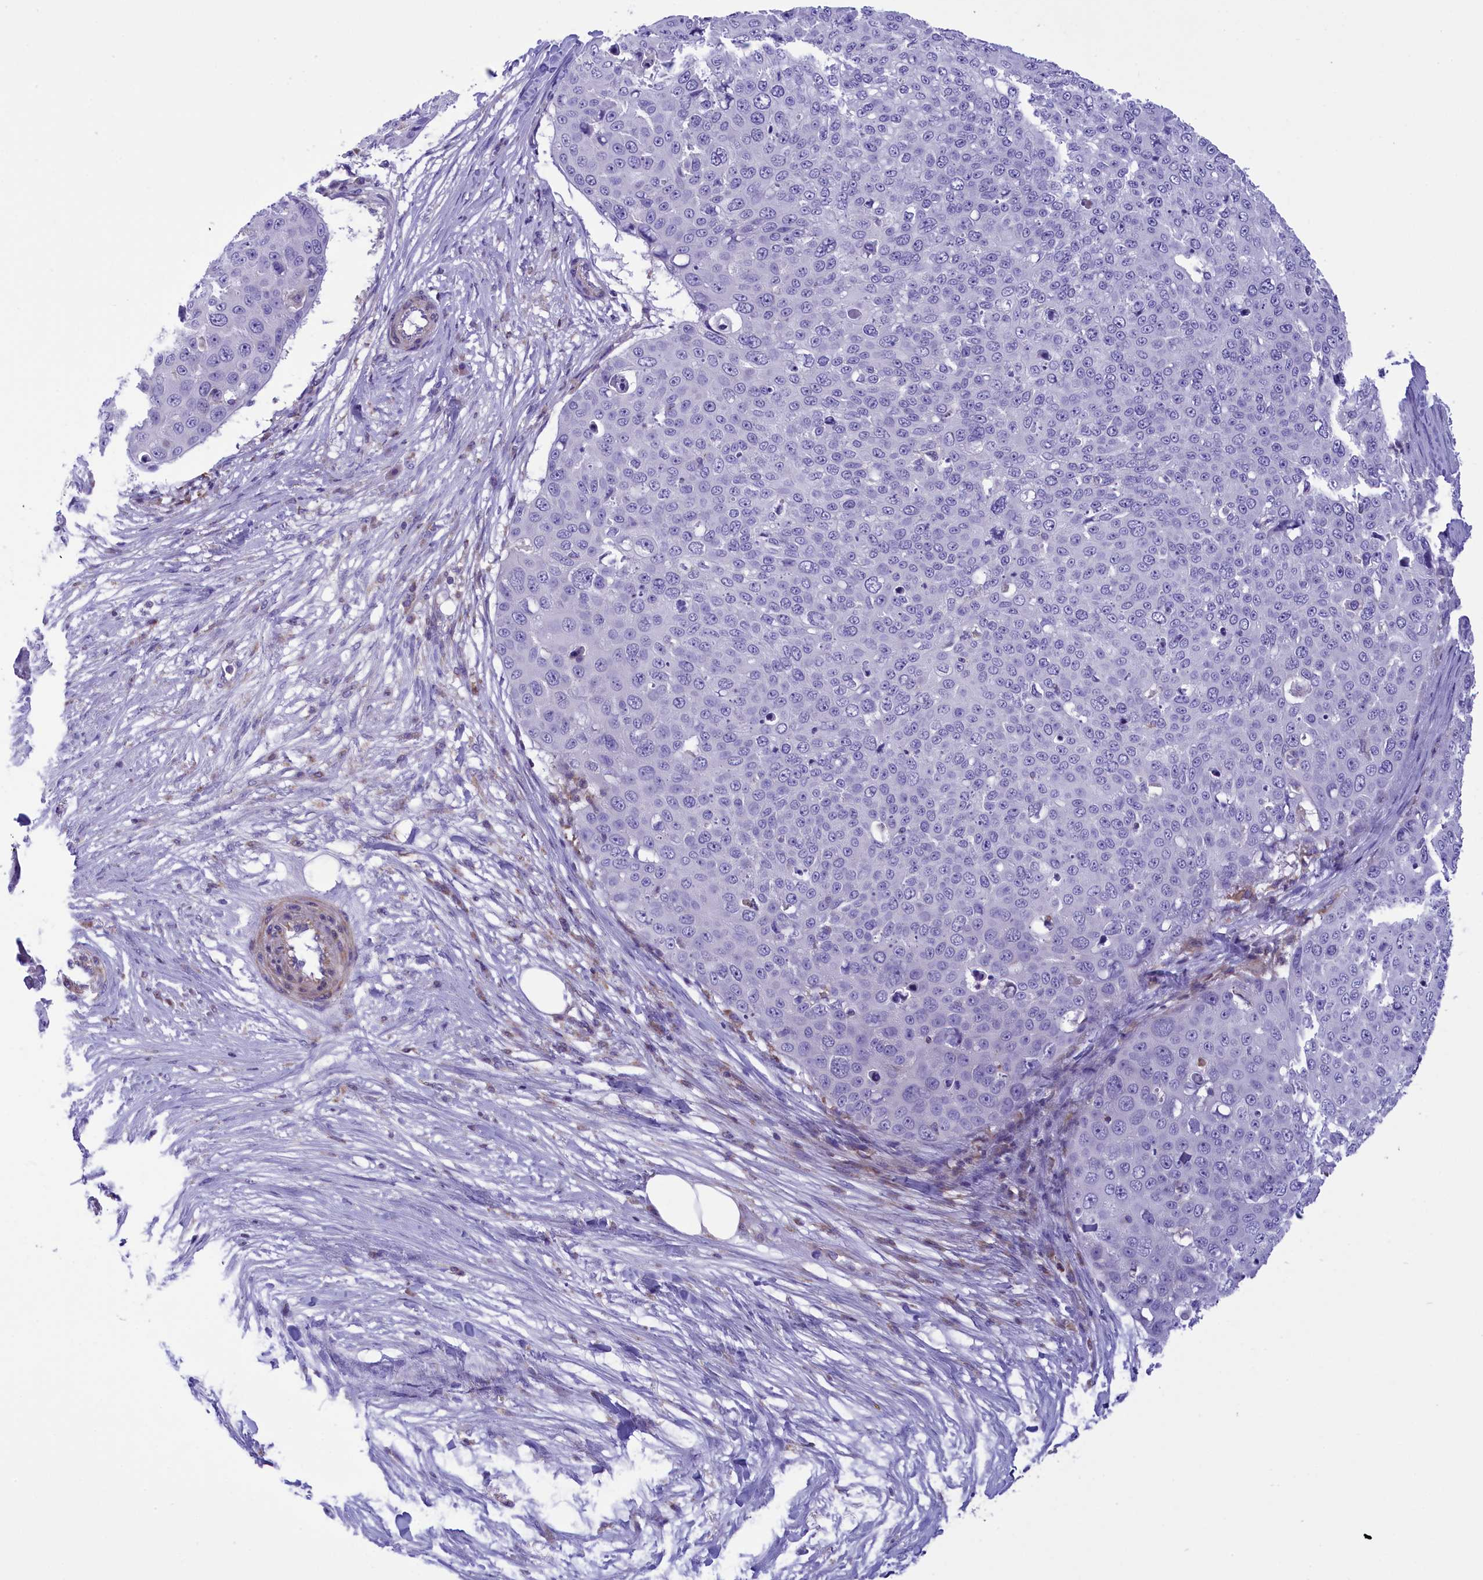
{"staining": {"intensity": "negative", "quantity": "none", "location": "none"}, "tissue": "skin cancer", "cell_type": "Tumor cells", "image_type": "cancer", "snomed": [{"axis": "morphology", "description": "Squamous cell carcinoma, NOS"}, {"axis": "topography", "description": "Skin"}], "caption": "The photomicrograph shows no staining of tumor cells in skin squamous cell carcinoma.", "gene": "CORO7-PAM16", "patient": {"sex": "male", "age": 71}}